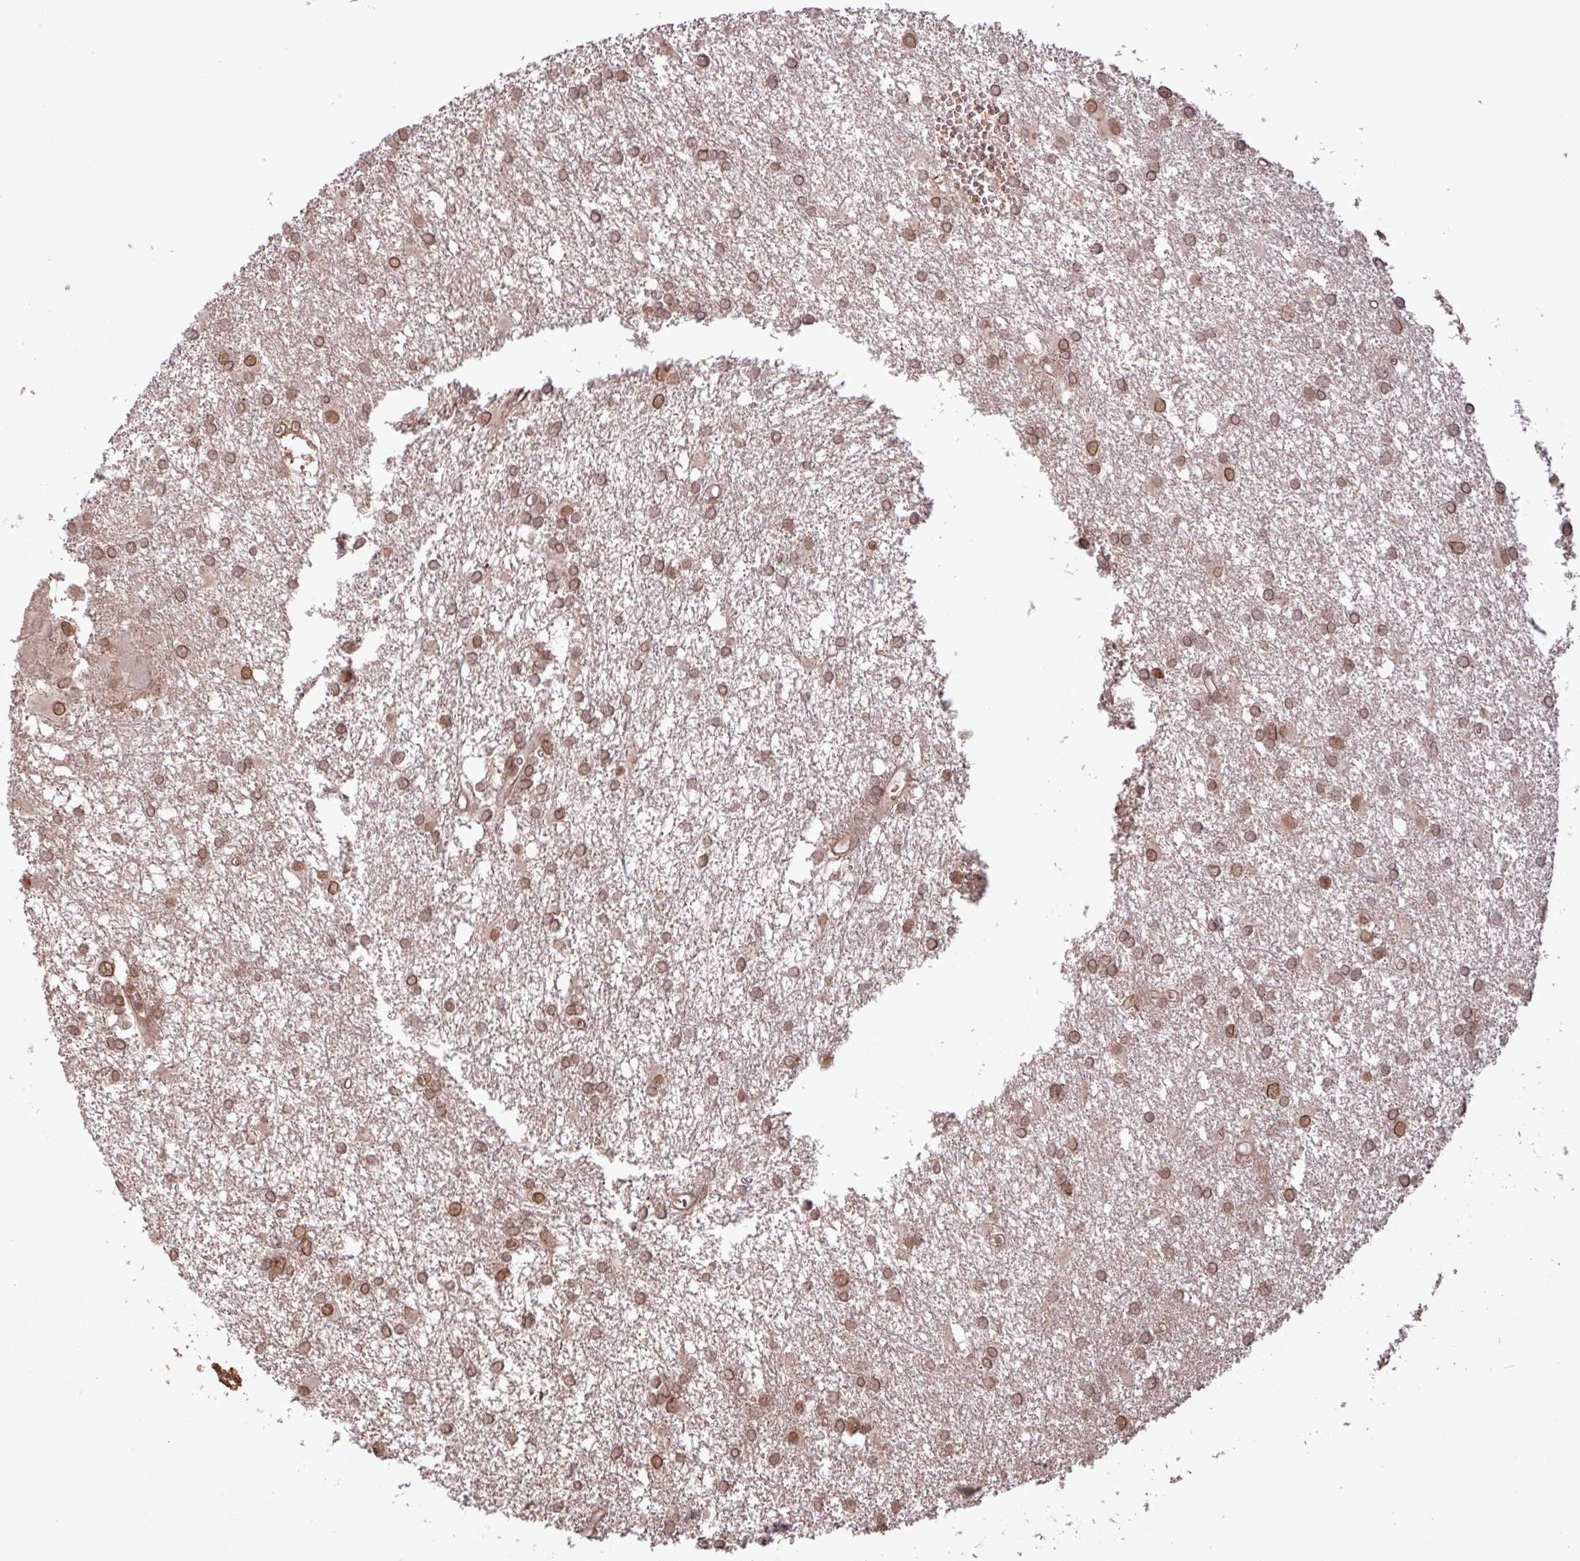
{"staining": {"intensity": "moderate", "quantity": ">75%", "location": "cytoplasmic/membranous,nuclear"}, "tissue": "glioma", "cell_type": "Tumor cells", "image_type": "cancer", "snomed": [{"axis": "morphology", "description": "Glioma, malignant, High grade"}, {"axis": "topography", "description": "Brain"}], "caption": "Moderate cytoplasmic/membranous and nuclear protein staining is appreciated in approximately >75% of tumor cells in glioma. (Brightfield microscopy of DAB IHC at high magnification).", "gene": "RBM4B", "patient": {"sex": "male", "age": 48}}